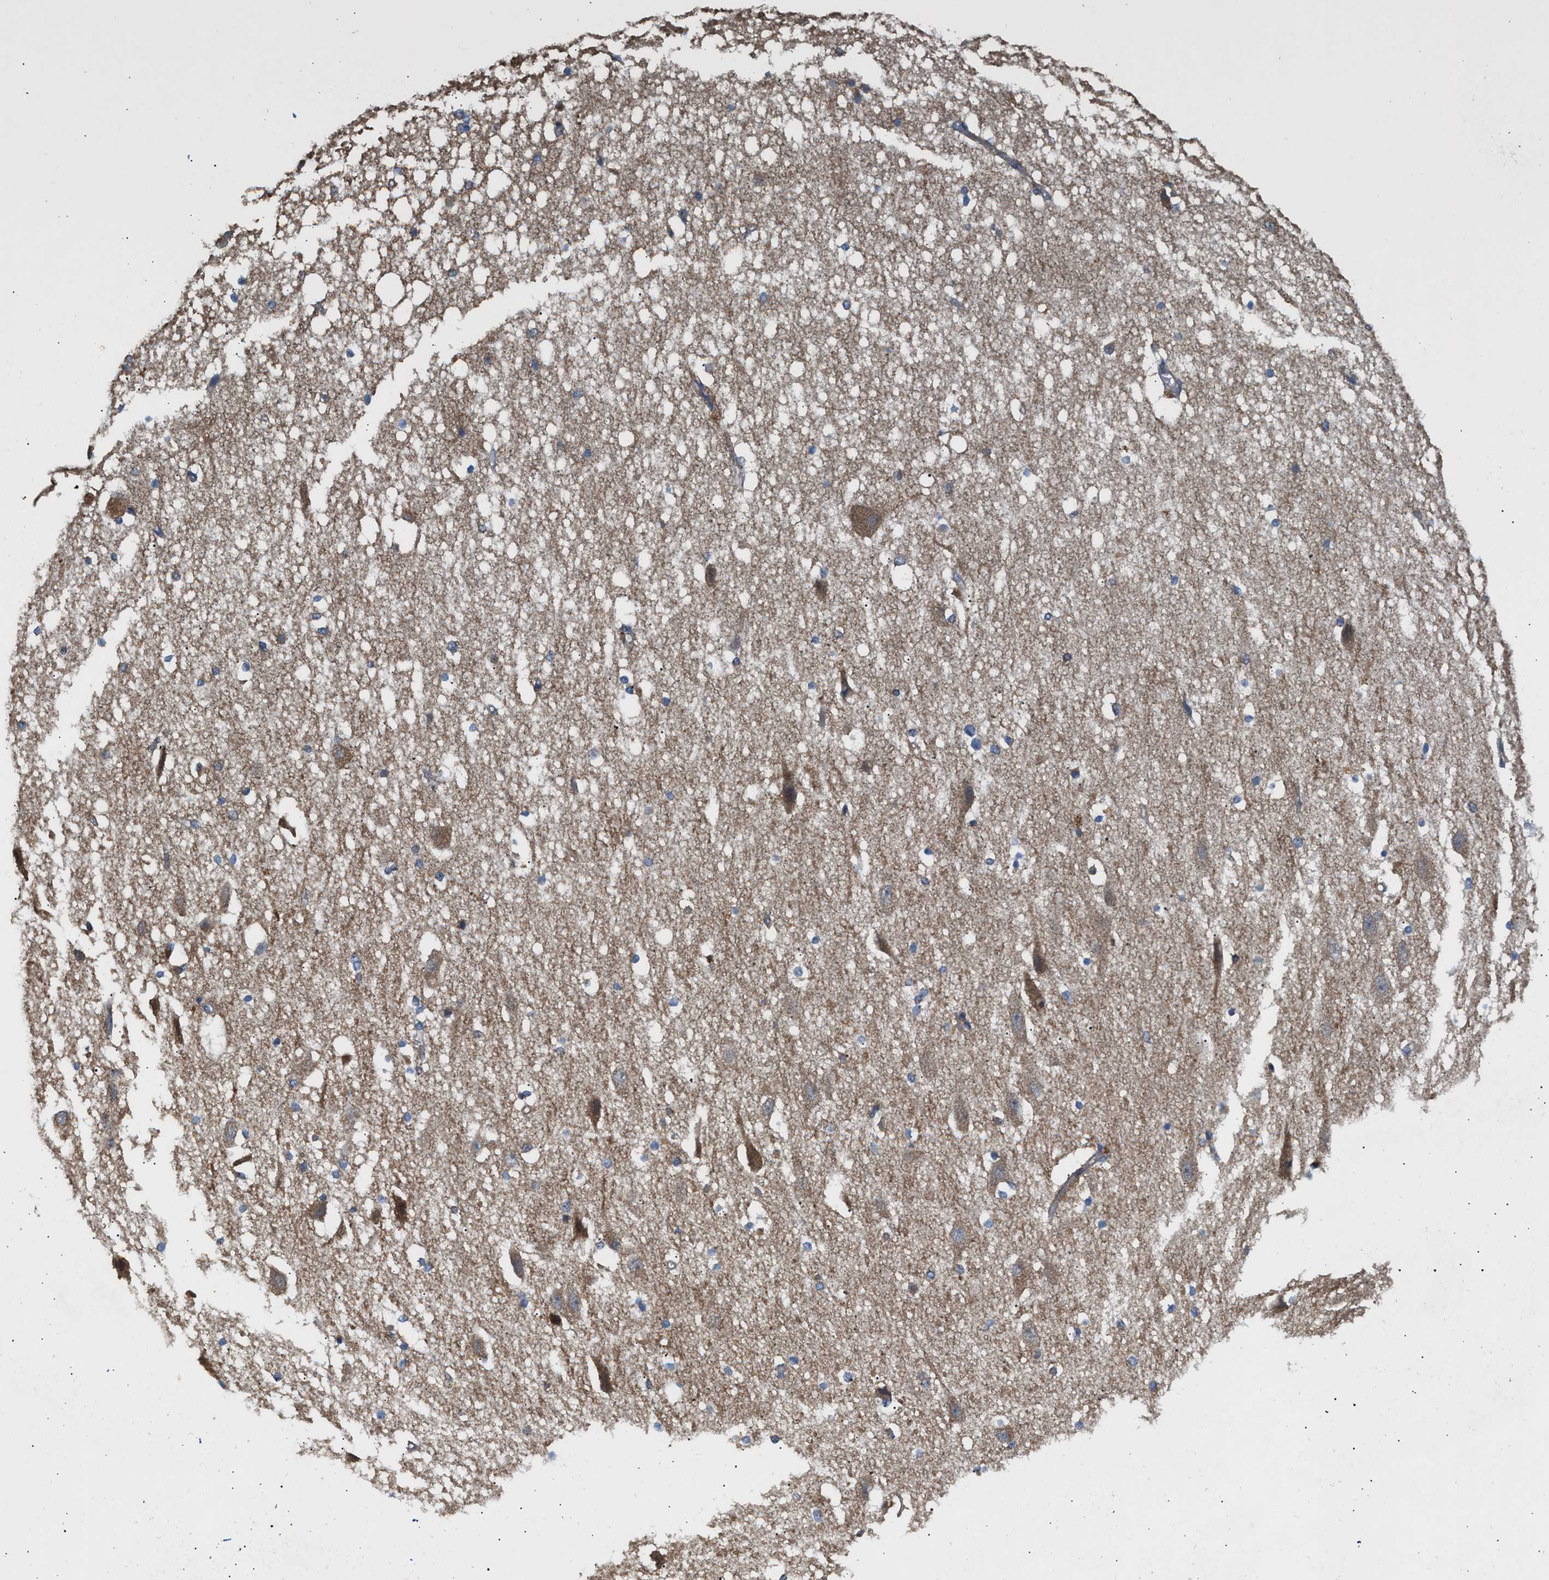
{"staining": {"intensity": "weak", "quantity": ">75%", "location": "cytoplasmic/membranous"}, "tissue": "hippocampus", "cell_type": "Glial cells", "image_type": "normal", "snomed": [{"axis": "morphology", "description": "Normal tissue, NOS"}, {"axis": "topography", "description": "Hippocampus"}], "caption": "A micrograph of hippocampus stained for a protein demonstrates weak cytoplasmic/membranous brown staining in glial cells.", "gene": "OXSM", "patient": {"sex": "female", "age": 19}}